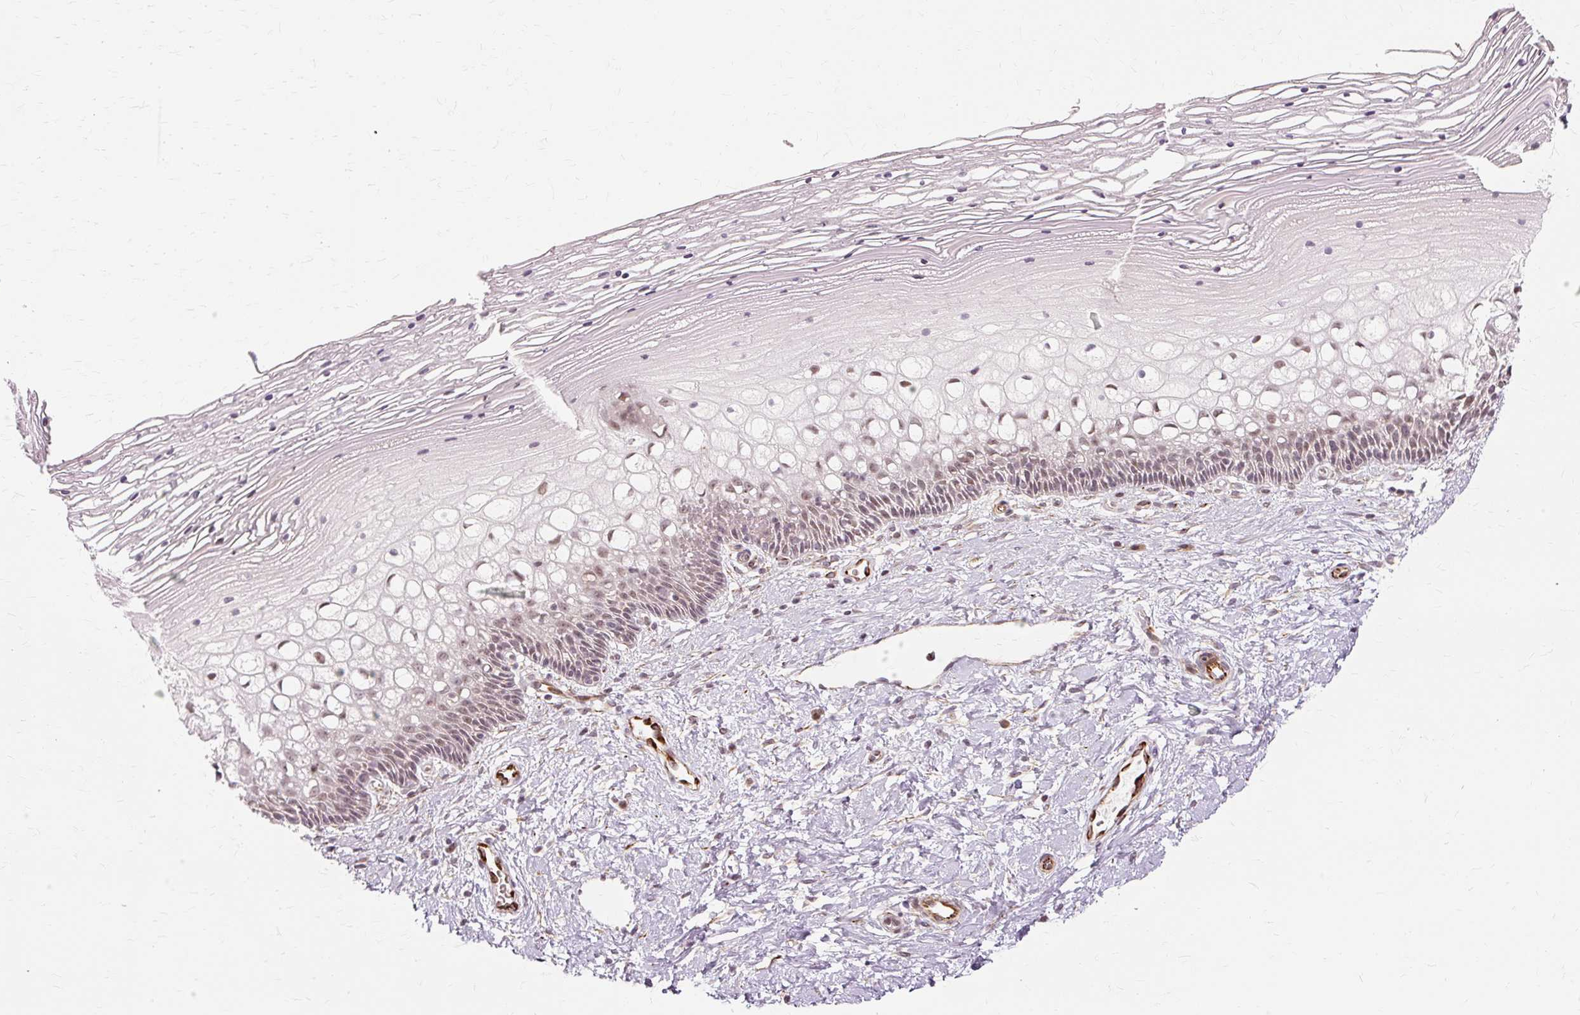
{"staining": {"intensity": "moderate", "quantity": "<25%", "location": "cytoplasmic/membranous,nuclear"}, "tissue": "cervix", "cell_type": "Glandular cells", "image_type": "normal", "snomed": [{"axis": "morphology", "description": "Normal tissue, NOS"}, {"axis": "topography", "description": "Cervix"}], "caption": "Cervix stained for a protein (brown) reveals moderate cytoplasmic/membranous,nuclear positive expression in about <25% of glandular cells.", "gene": "MMACHC", "patient": {"sex": "female", "age": 36}}